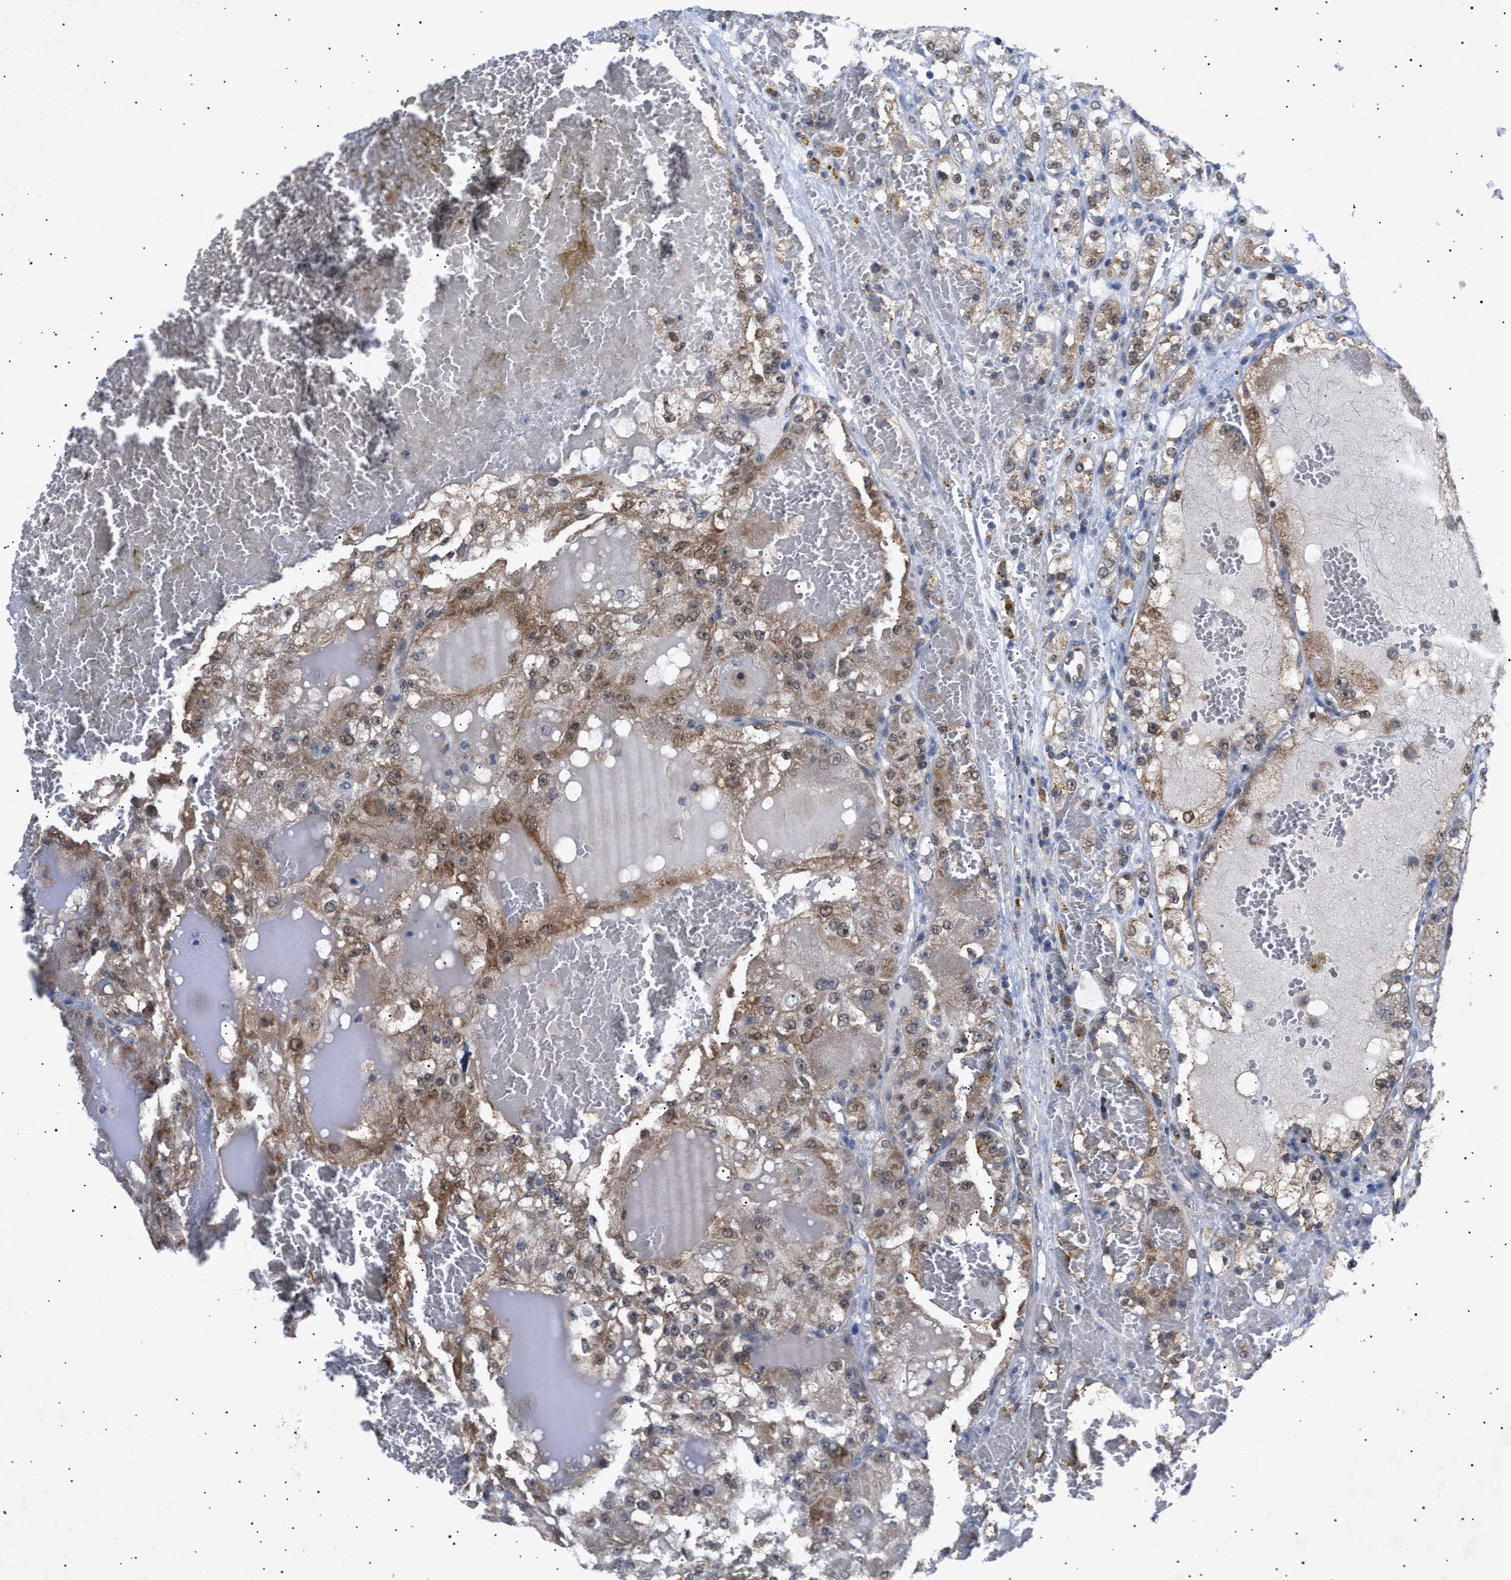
{"staining": {"intensity": "moderate", "quantity": "25%-75%", "location": "cytoplasmic/membranous,nuclear"}, "tissue": "renal cancer", "cell_type": "Tumor cells", "image_type": "cancer", "snomed": [{"axis": "morphology", "description": "Normal tissue, NOS"}, {"axis": "morphology", "description": "Adenocarcinoma, NOS"}, {"axis": "topography", "description": "Kidney"}], "caption": "Immunohistochemistry micrograph of neoplastic tissue: renal cancer (adenocarcinoma) stained using immunohistochemistry (IHC) displays medium levels of moderate protein expression localized specifically in the cytoplasmic/membranous and nuclear of tumor cells, appearing as a cytoplasmic/membranous and nuclear brown color.", "gene": "SIRT5", "patient": {"sex": "male", "age": 61}}